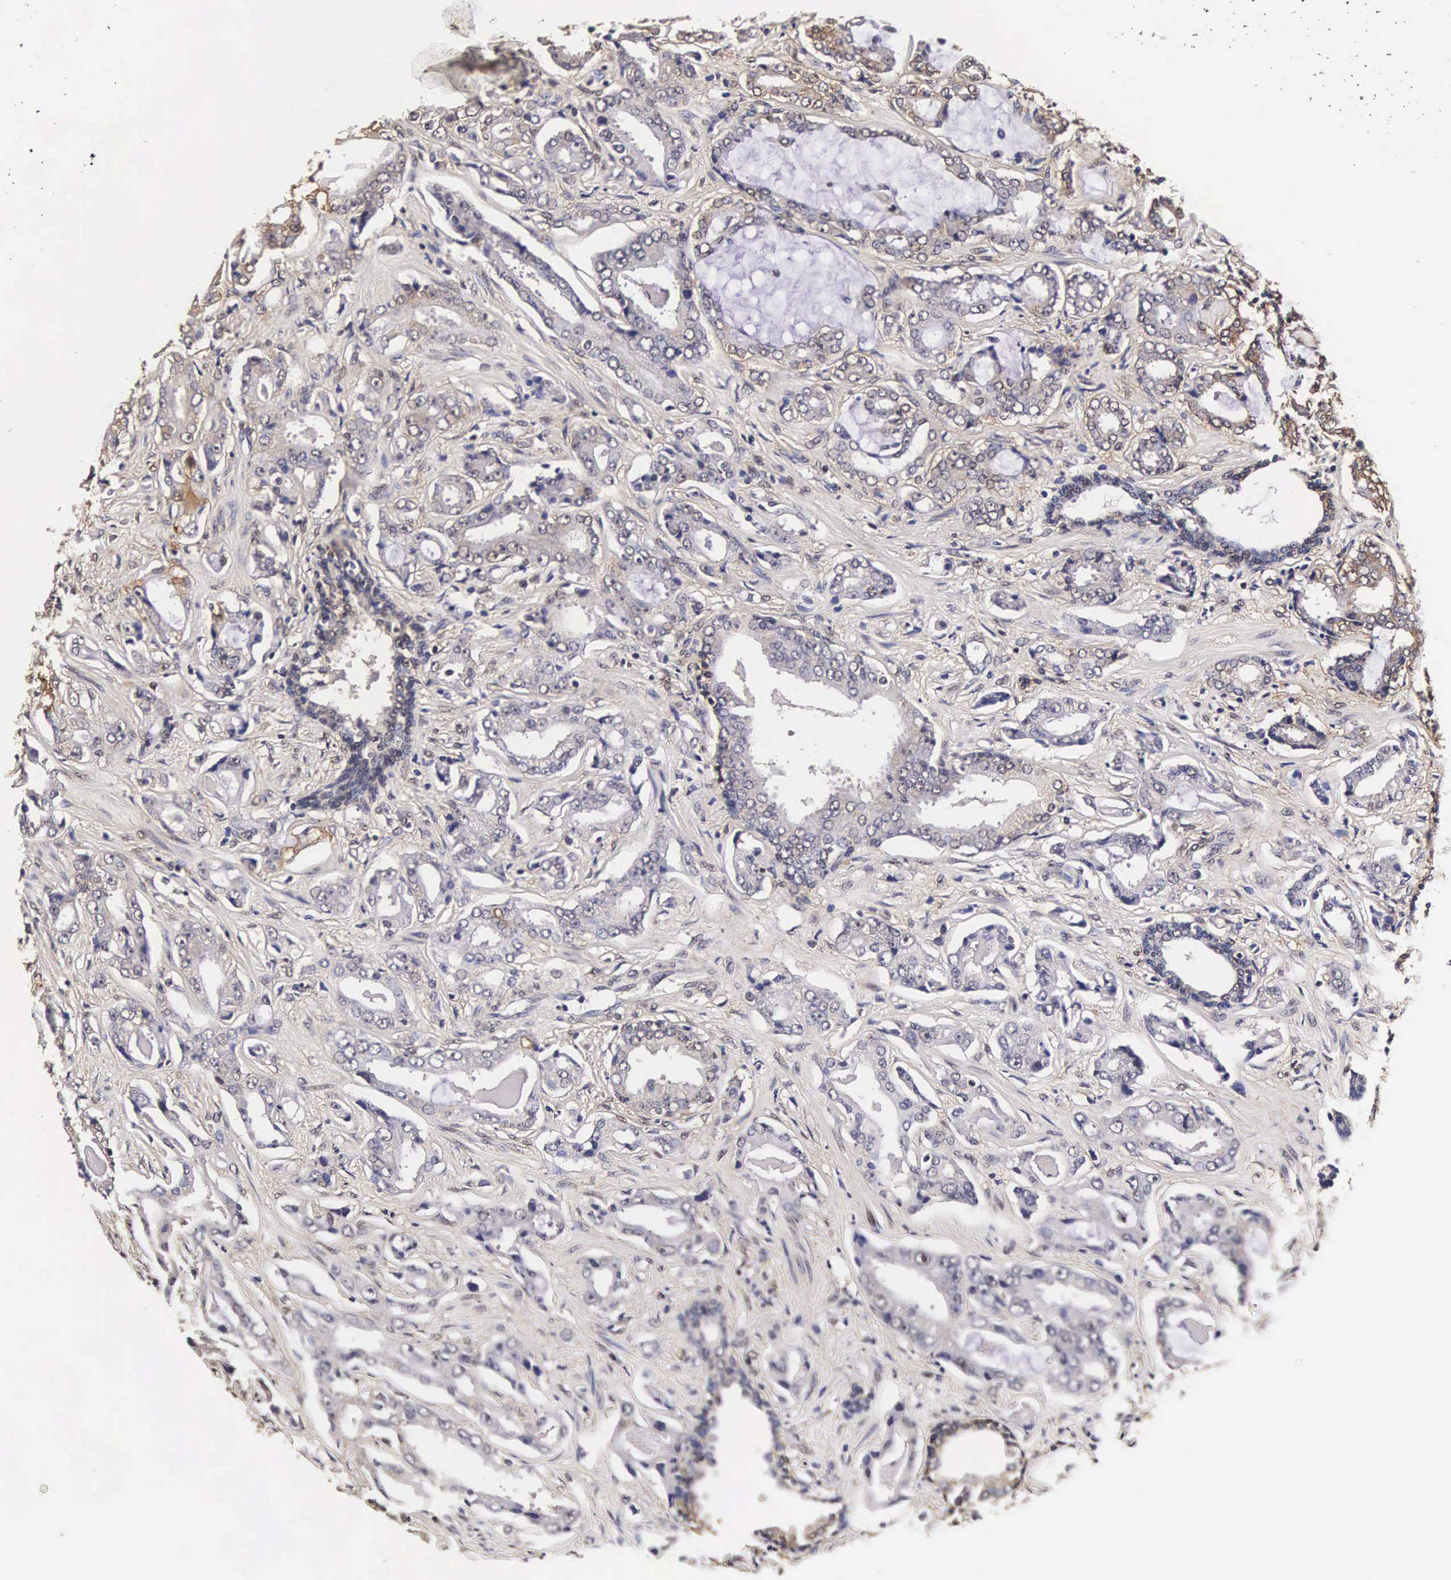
{"staining": {"intensity": "strong", "quantity": ">75%", "location": "cytoplasmic/membranous,nuclear"}, "tissue": "prostate cancer", "cell_type": "Tumor cells", "image_type": "cancer", "snomed": [{"axis": "morphology", "description": "Adenocarcinoma, Low grade"}, {"axis": "topography", "description": "Prostate"}], "caption": "About >75% of tumor cells in human prostate cancer show strong cytoplasmic/membranous and nuclear protein expression as visualized by brown immunohistochemical staining.", "gene": "TECPR2", "patient": {"sex": "male", "age": 65}}